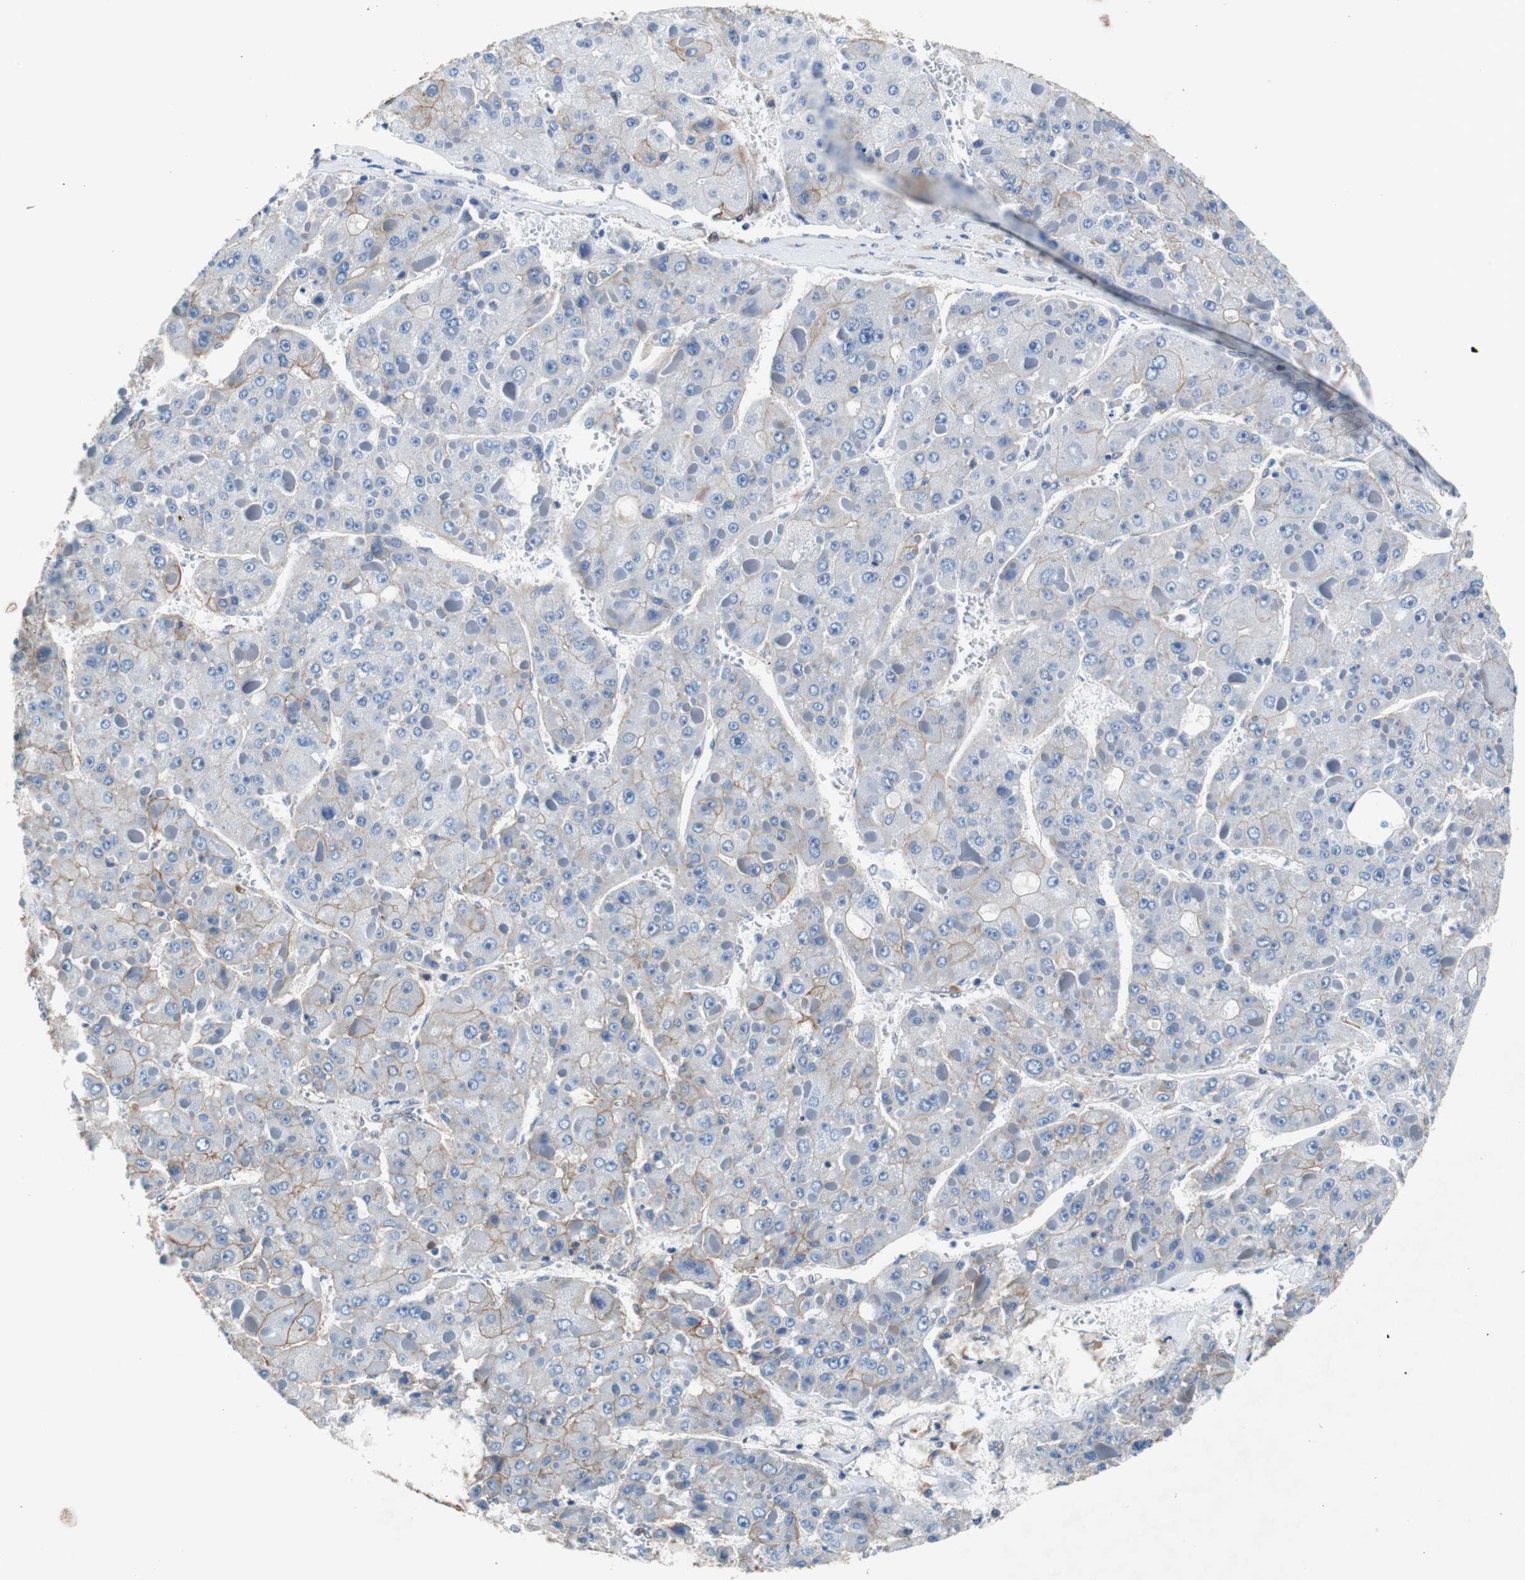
{"staining": {"intensity": "weak", "quantity": "<25%", "location": "cytoplasmic/membranous"}, "tissue": "liver cancer", "cell_type": "Tumor cells", "image_type": "cancer", "snomed": [{"axis": "morphology", "description": "Carcinoma, Hepatocellular, NOS"}, {"axis": "topography", "description": "Liver"}], "caption": "Hepatocellular carcinoma (liver) stained for a protein using immunohistochemistry shows no positivity tumor cells.", "gene": "KIF3B", "patient": {"sex": "female", "age": 73}}